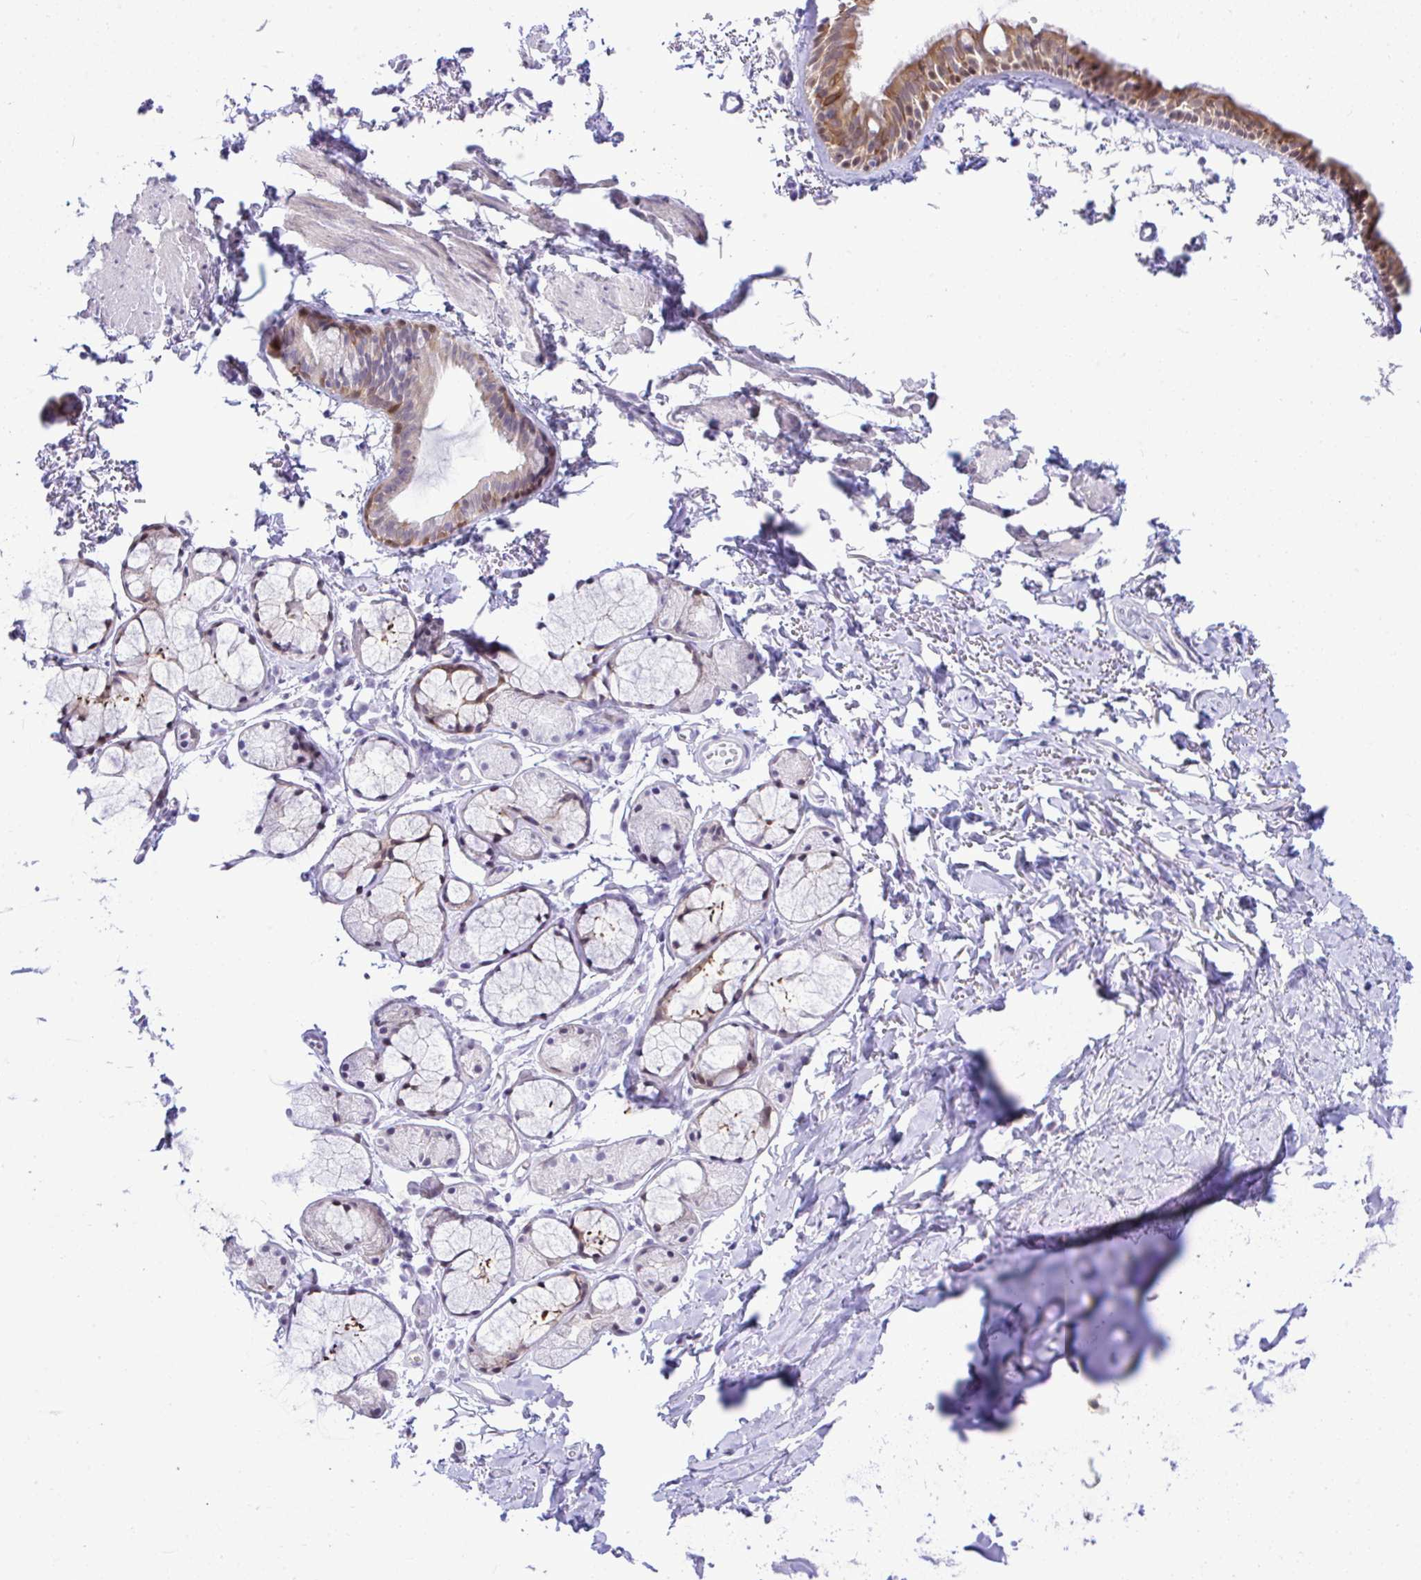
{"staining": {"intensity": "moderate", "quantity": "25%-75%", "location": "cytoplasmic/membranous"}, "tissue": "bronchus", "cell_type": "Respiratory epithelial cells", "image_type": "normal", "snomed": [{"axis": "morphology", "description": "Normal tissue, NOS"}, {"axis": "topography", "description": "Cartilage tissue"}, {"axis": "topography", "description": "Bronchus"}, {"axis": "topography", "description": "Peripheral nerve tissue"}], "caption": "Bronchus stained with a brown dye demonstrates moderate cytoplasmic/membranous positive staining in about 25%-75% of respiratory epithelial cells.", "gene": "ZNF485", "patient": {"sex": "female", "age": 59}}